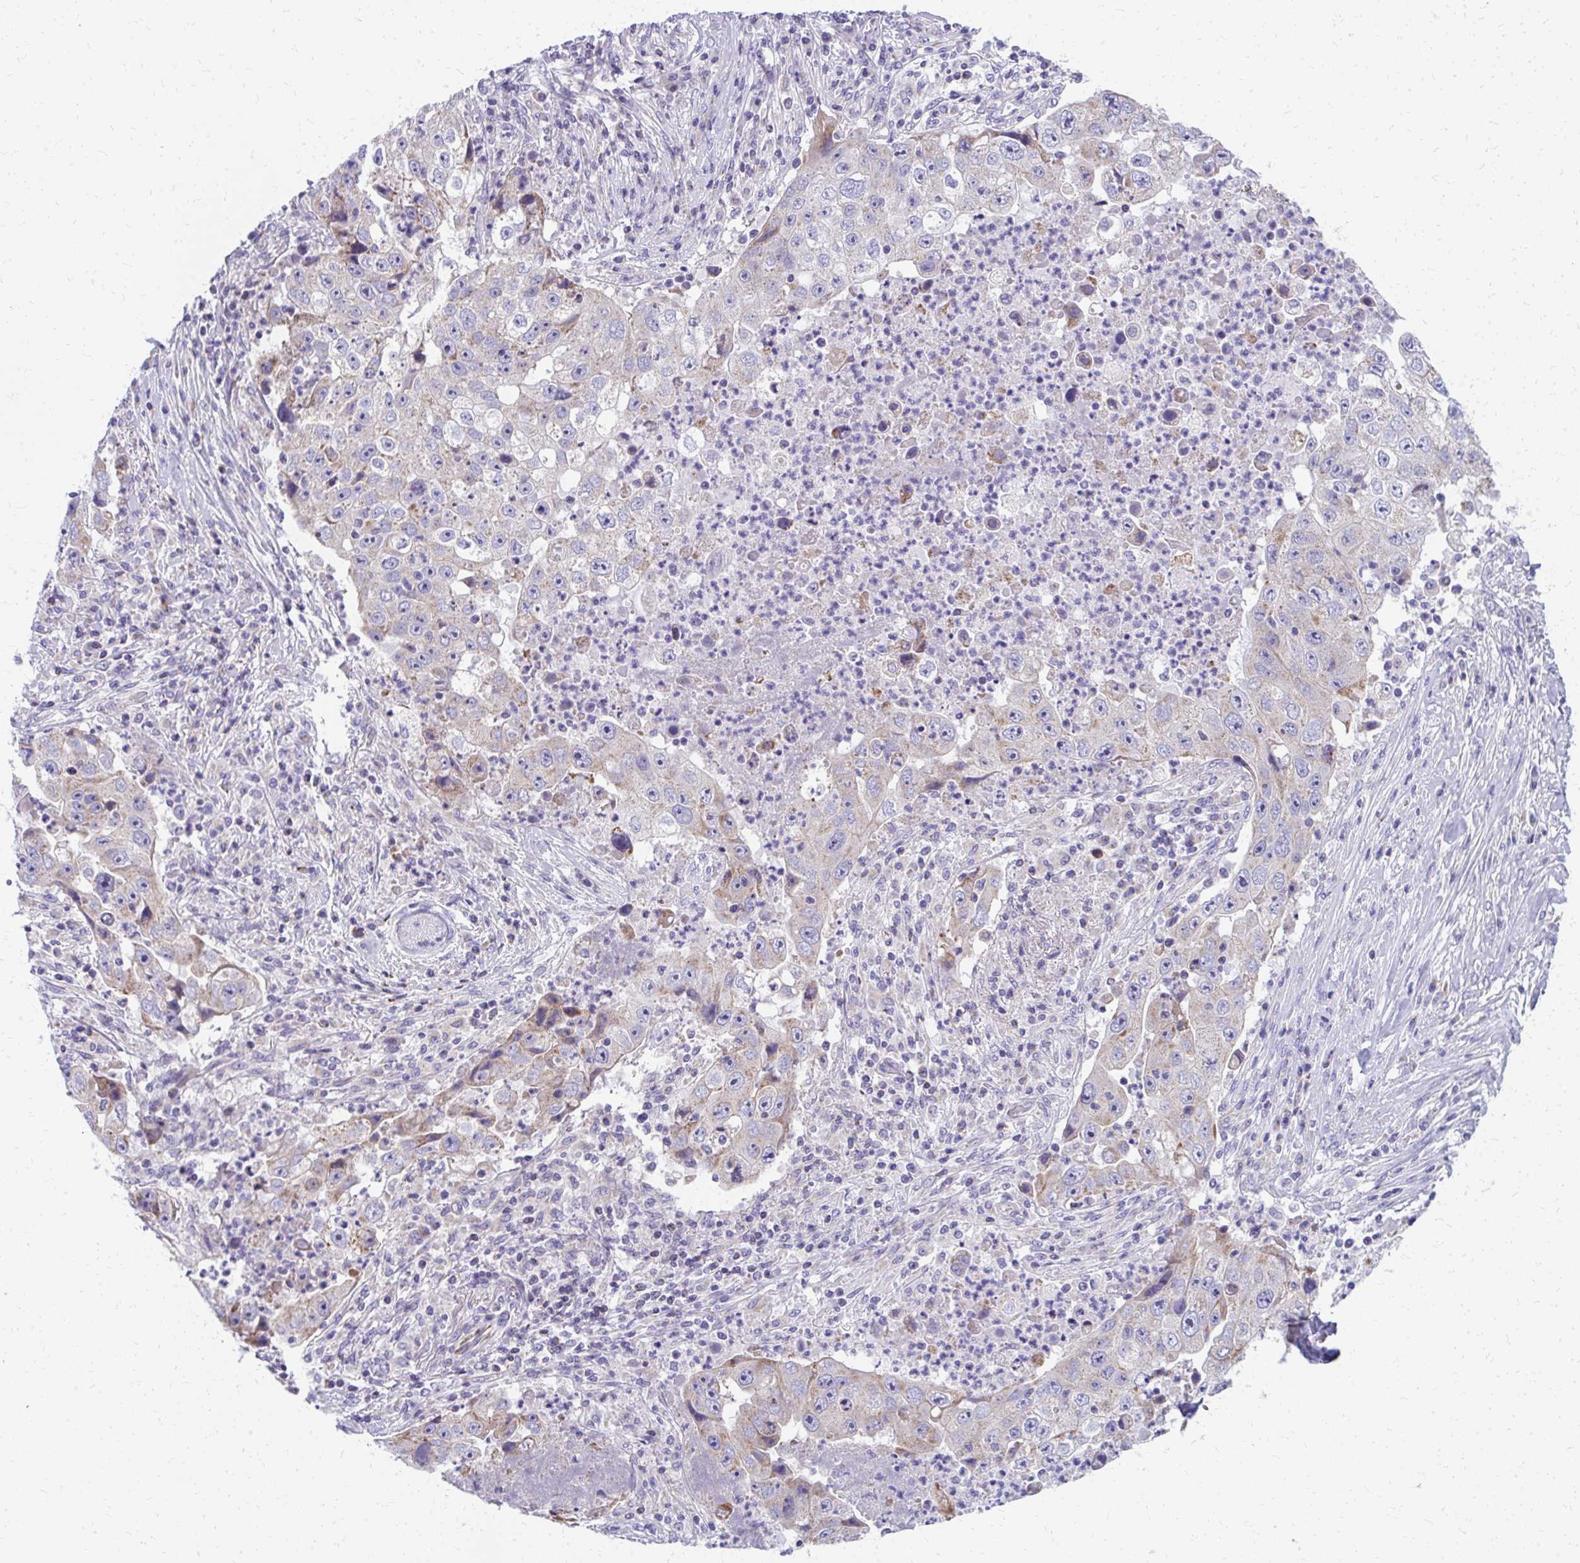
{"staining": {"intensity": "weak", "quantity": "<25%", "location": "cytoplasmic/membranous"}, "tissue": "lung cancer", "cell_type": "Tumor cells", "image_type": "cancer", "snomed": [{"axis": "morphology", "description": "Squamous cell carcinoma, NOS"}, {"axis": "topography", "description": "Lung"}], "caption": "Protein analysis of lung cancer demonstrates no significant positivity in tumor cells.", "gene": "IL37", "patient": {"sex": "male", "age": 64}}